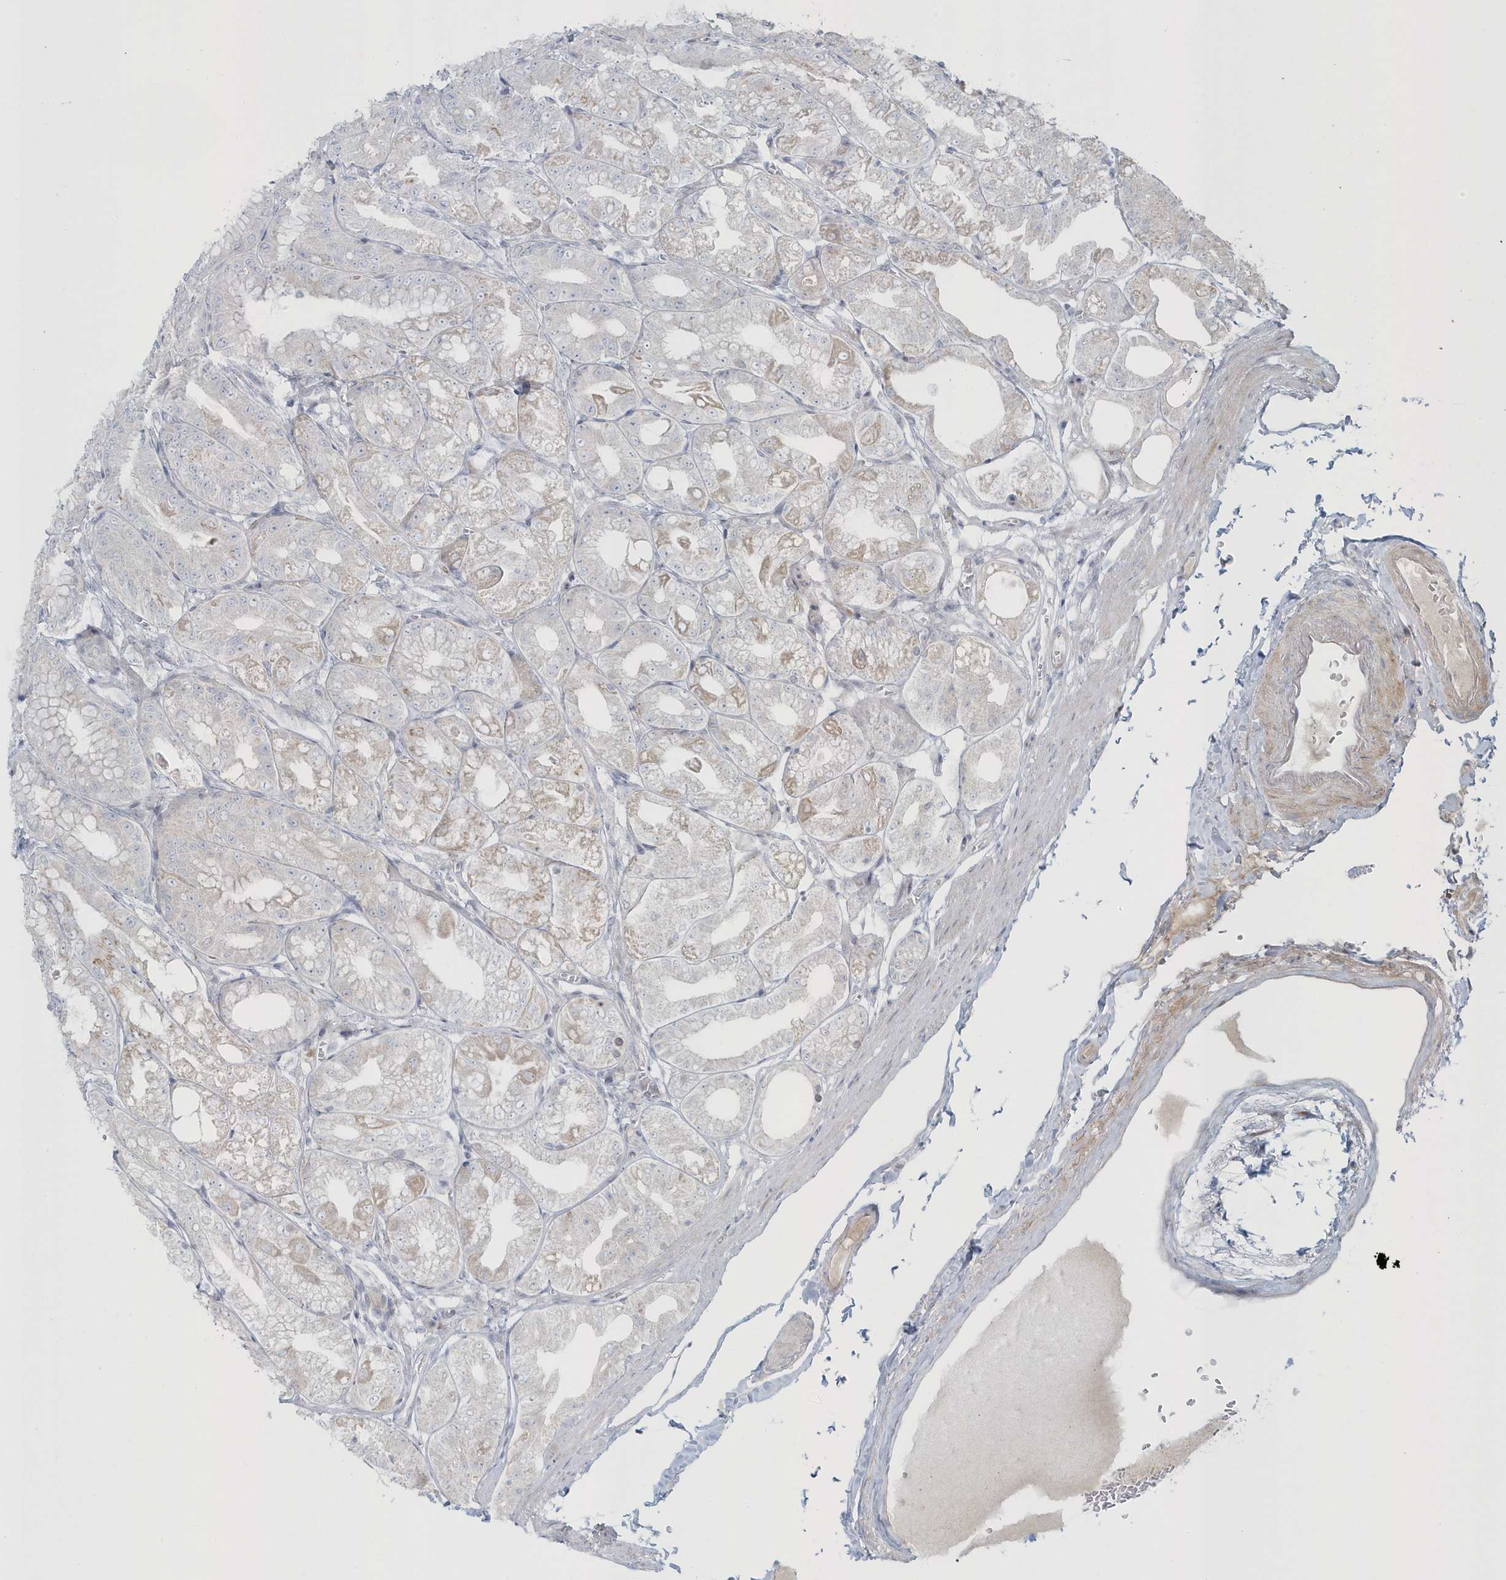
{"staining": {"intensity": "weak", "quantity": "<25%", "location": "cytoplasmic/membranous"}, "tissue": "stomach", "cell_type": "Glandular cells", "image_type": "normal", "snomed": [{"axis": "morphology", "description": "Normal tissue, NOS"}, {"axis": "topography", "description": "Stomach, lower"}], "caption": "An image of stomach stained for a protein displays no brown staining in glandular cells. Nuclei are stained in blue.", "gene": "BLTP3A", "patient": {"sex": "male", "age": 71}}